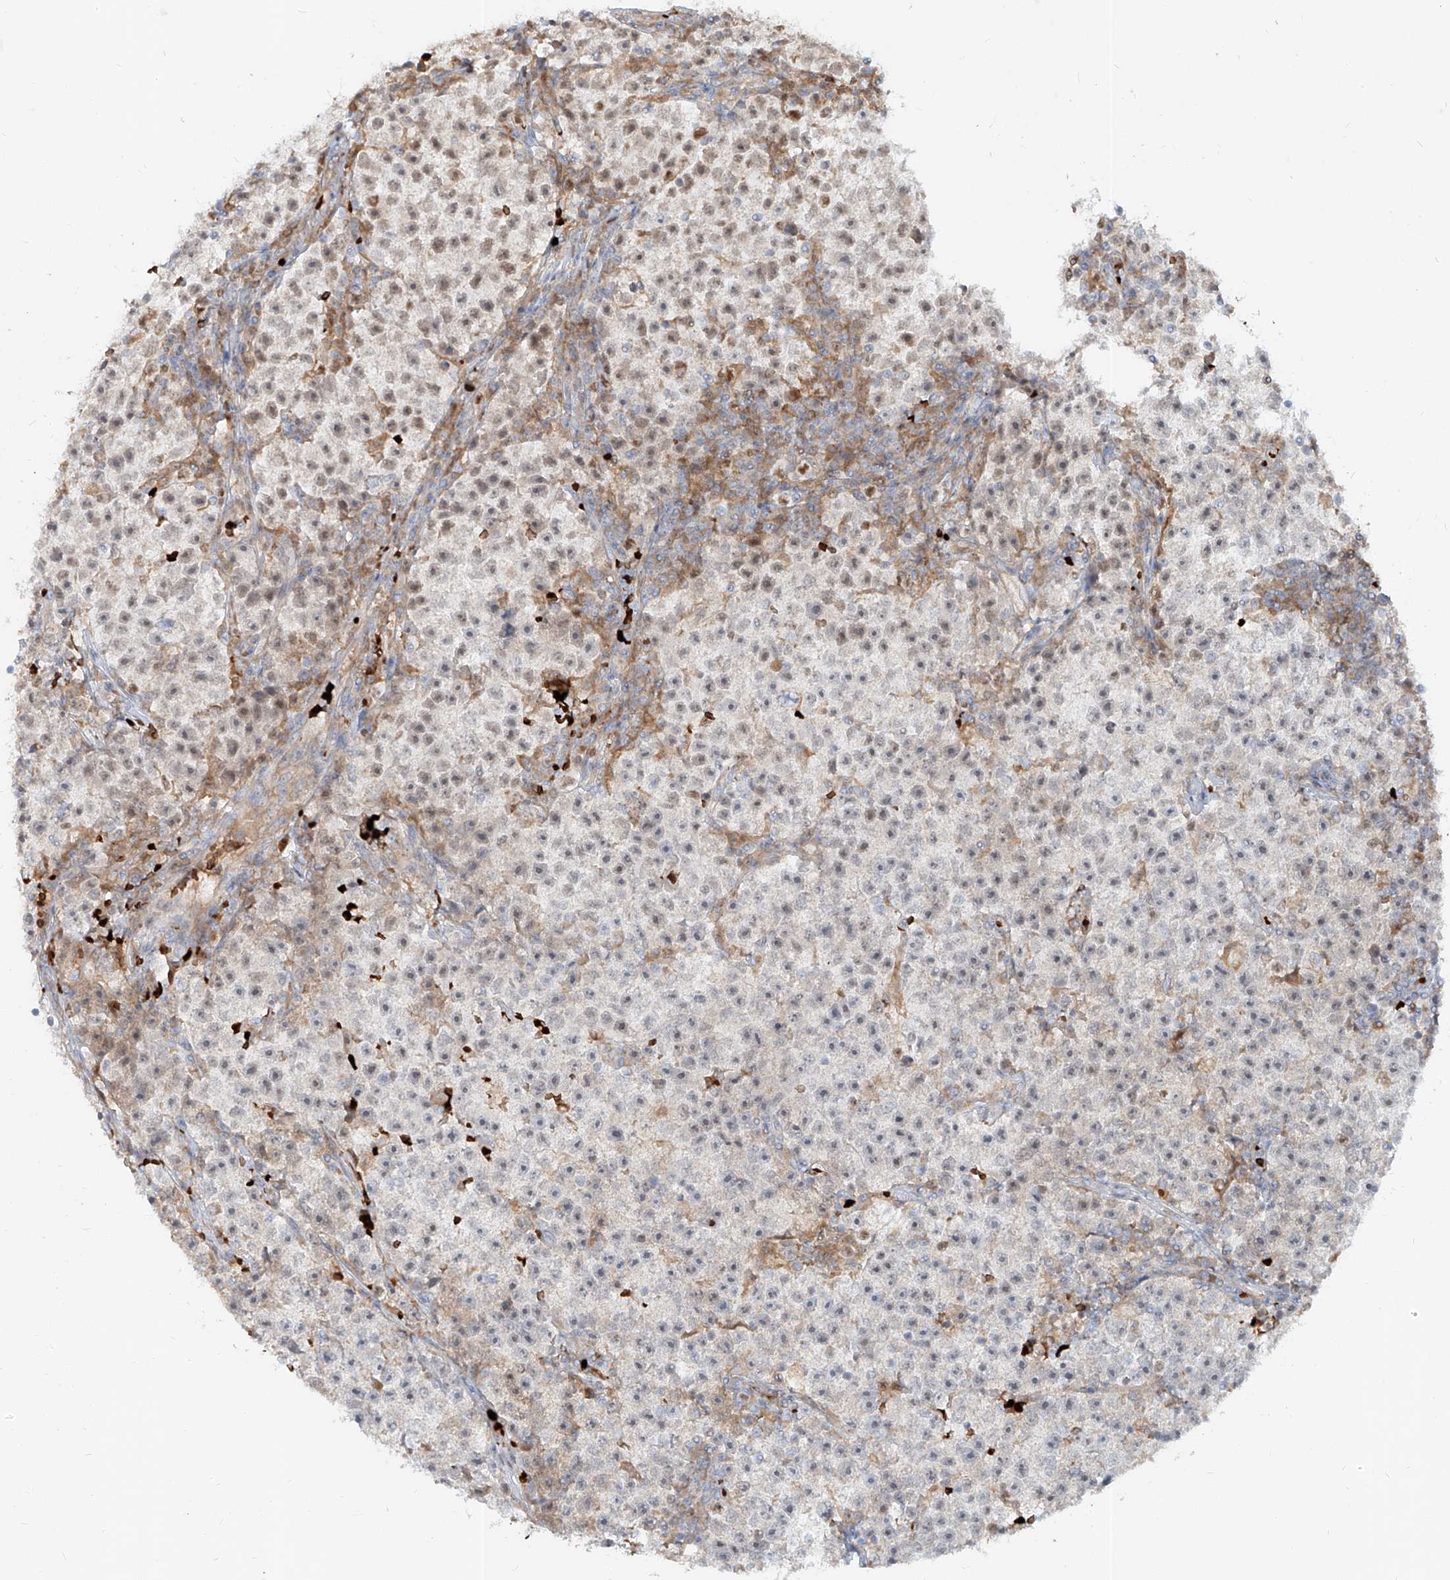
{"staining": {"intensity": "negative", "quantity": "none", "location": "none"}, "tissue": "testis cancer", "cell_type": "Tumor cells", "image_type": "cancer", "snomed": [{"axis": "morphology", "description": "Seminoma, NOS"}, {"axis": "topography", "description": "Testis"}], "caption": "Human seminoma (testis) stained for a protein using immunohistochemistry exhibits no staining in tumor cells.", "gene": "FGD2", "patient": {"sex": "male", "age": 22}}